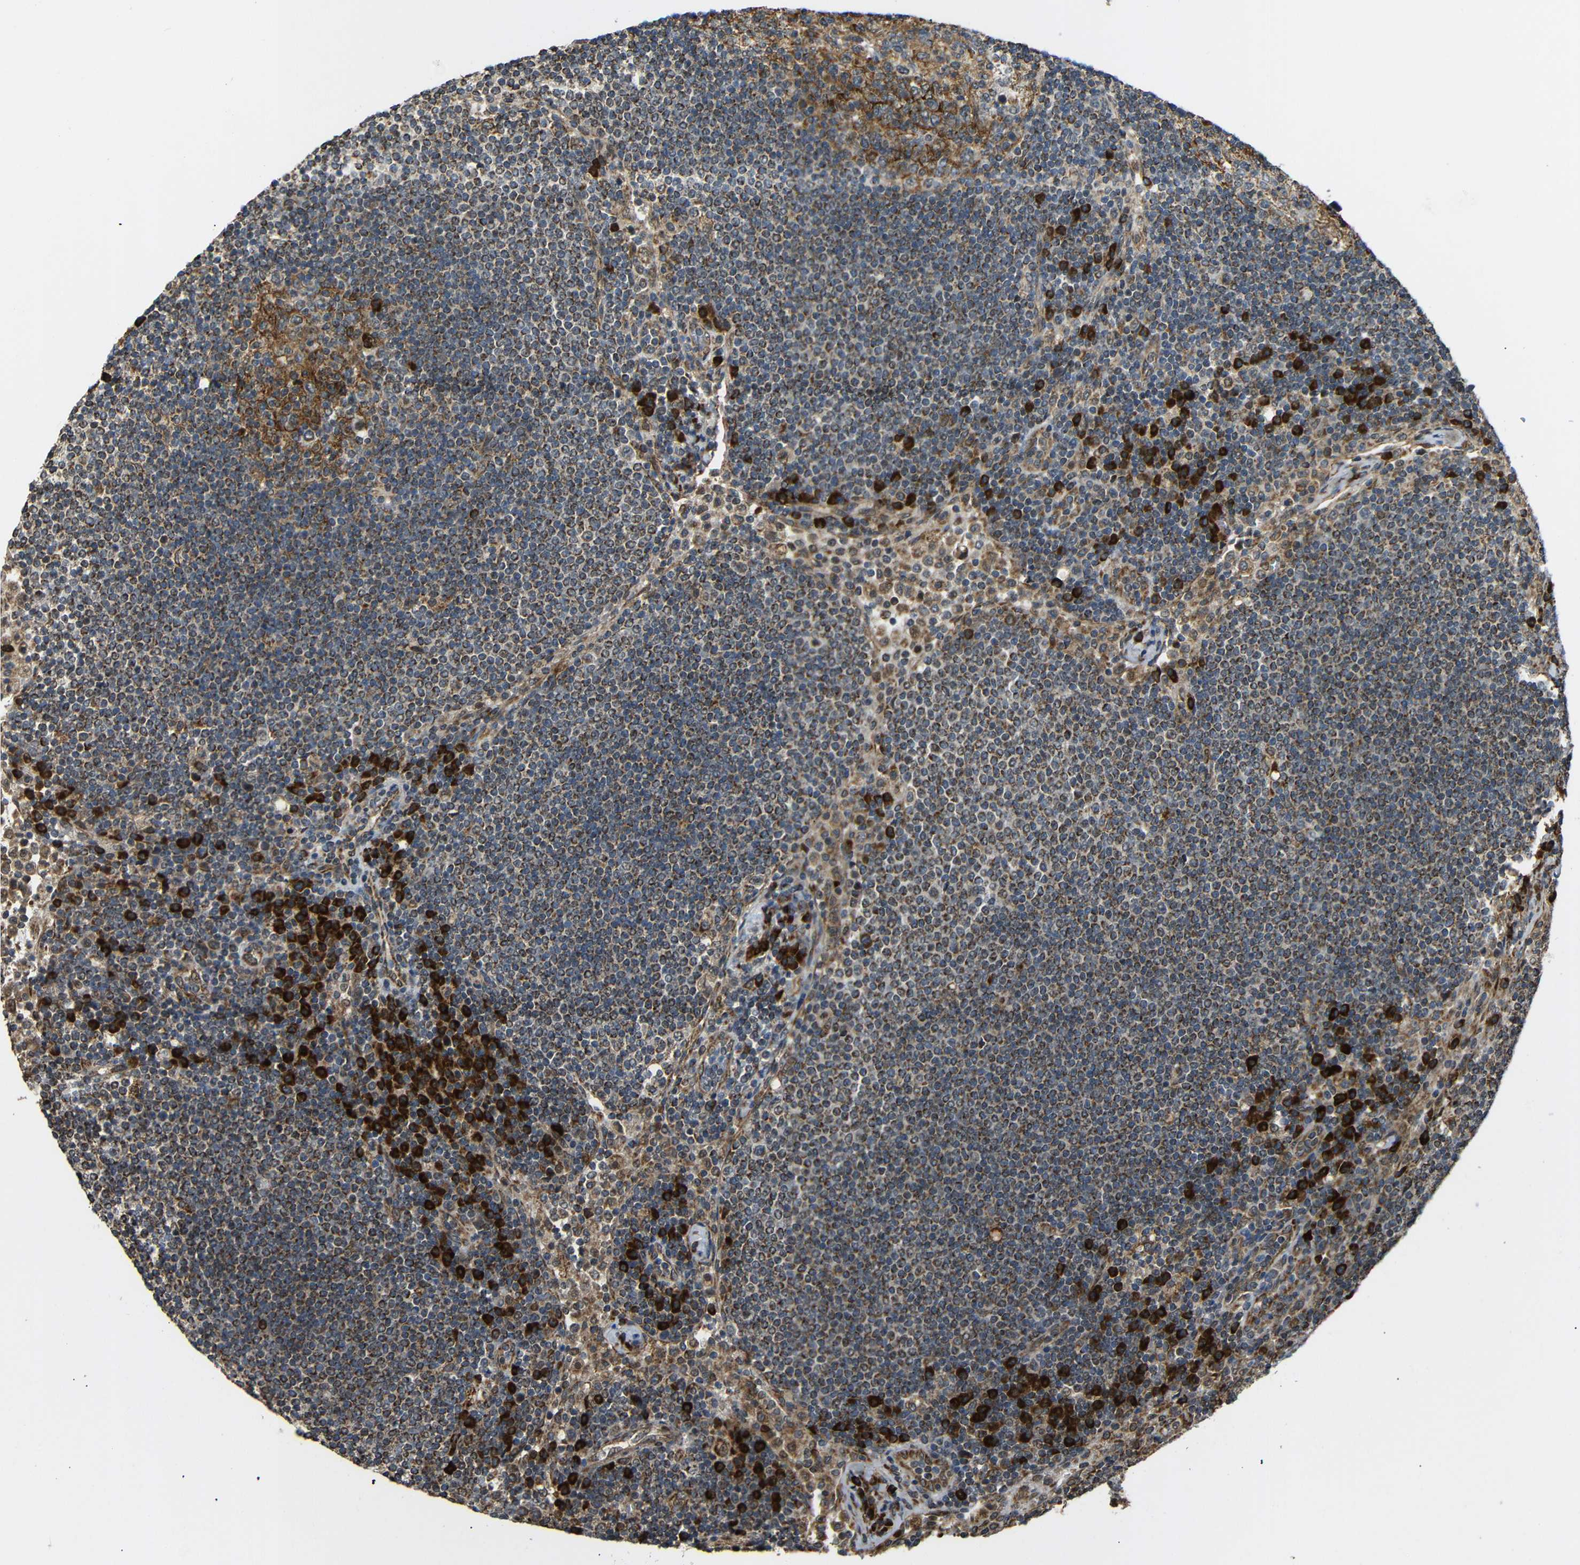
{"staining": {"intensity": "moderate", "quantity": ">75%", "location": "cytoplasmic/membranous"}, "tissue": "lymph node", "cell_type": "Germinal center cells", "image_type": "normal", "snomed": [{"axis": "morphology", "description": "Normal tissue, NOS"}, {"axis": "topography", "description": "Lymph node"}], "caption": "Immunohistochemical staining of unremarkable lymph node displays medium levels of moderate cytoplasmic/membranous staining in about >75% of germinal center cells.", "gene": "KANK4", "patient": {"sex": "female", "age": 53}}